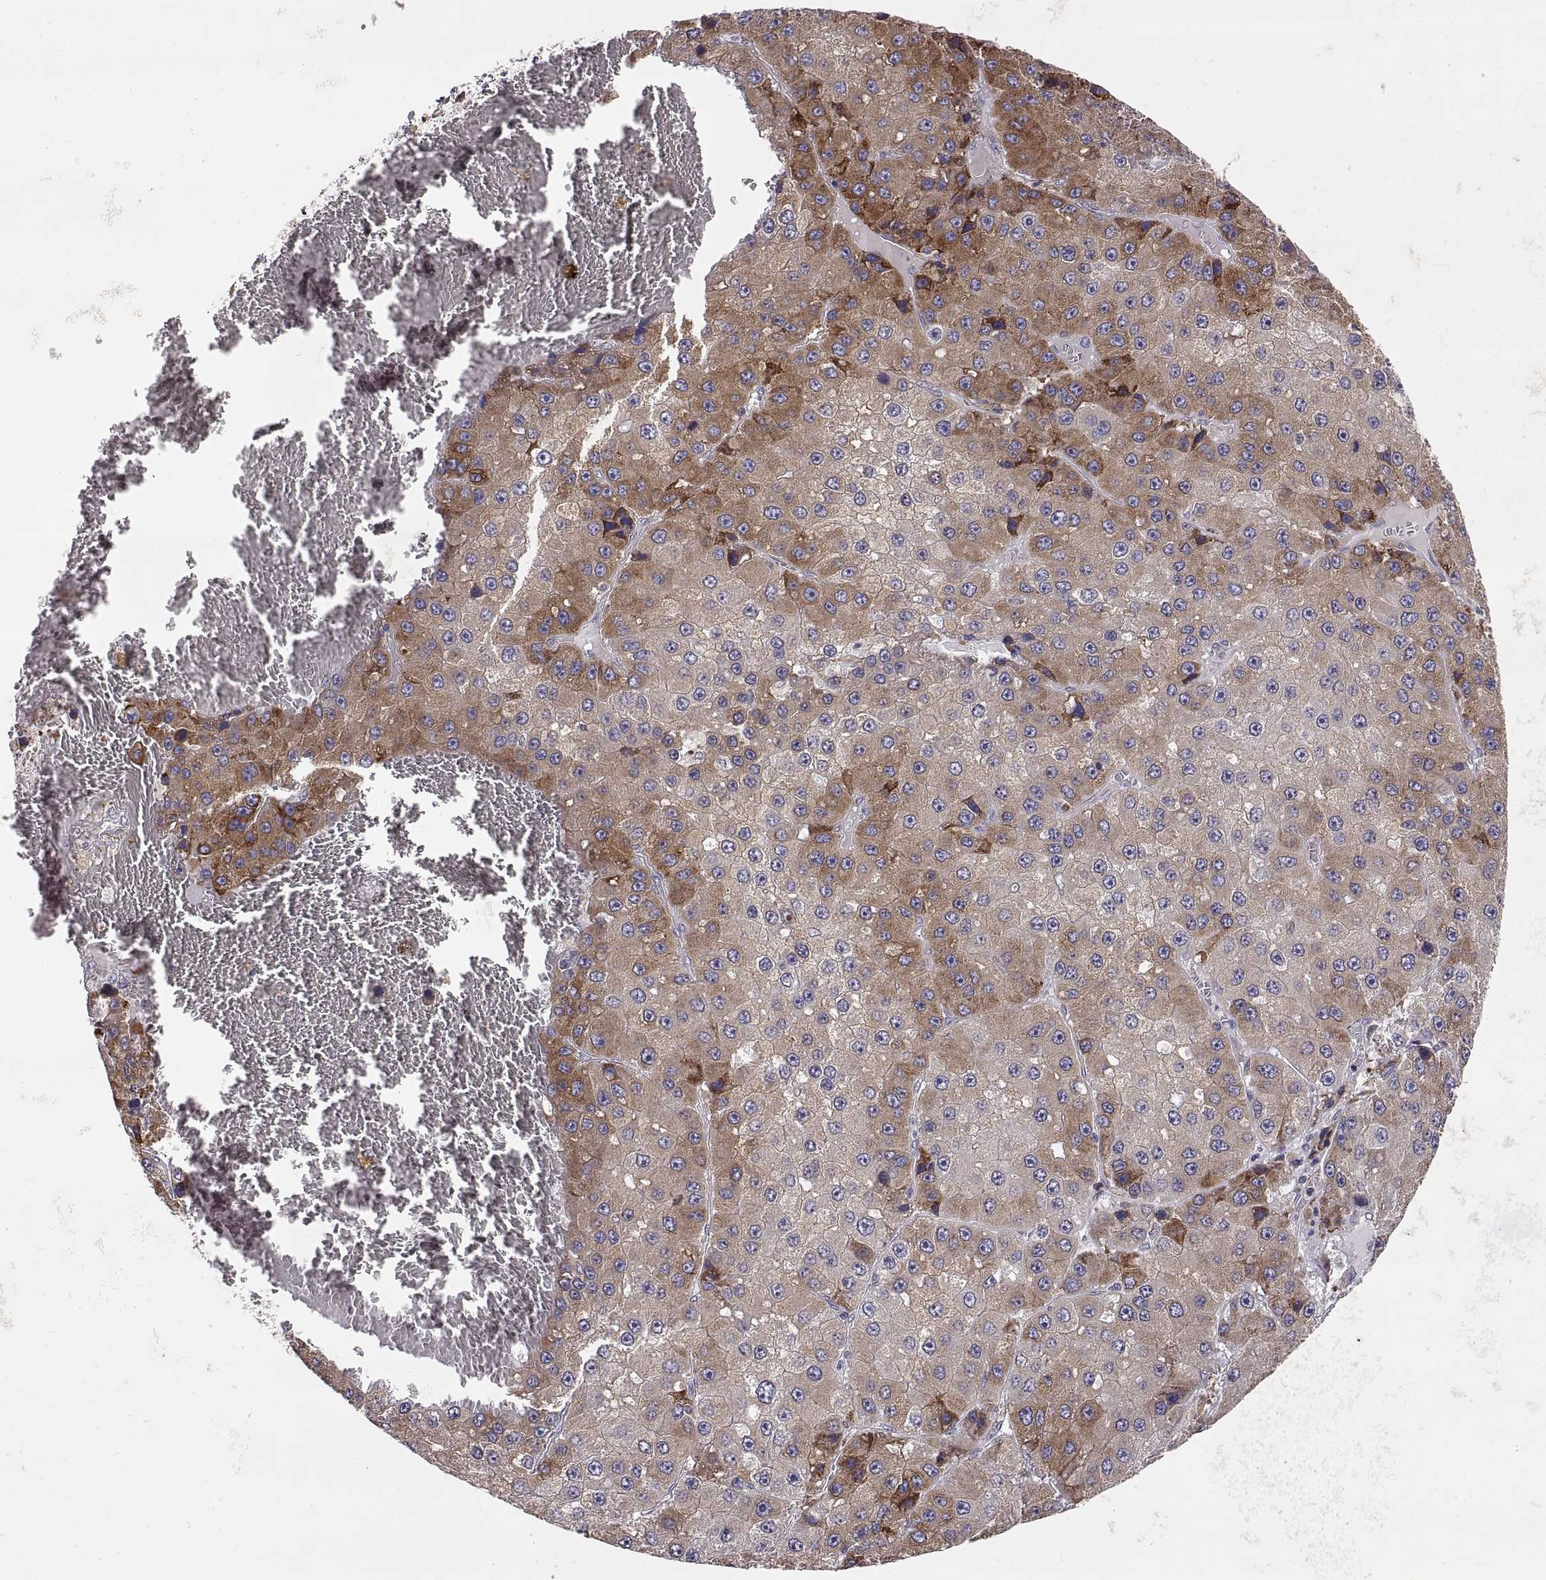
{"staining": {"intensity": "strong", "quantity": "<25%", "location": "cytoplasmic/membranous"}, "tissue": "liver cancer", "cell_type": "Tumor cells", "image_type": "cancer", "snomed": [{"axis": "morphology", "description": "Carcinoma, Hepatocellular, NOS"}, {"axis": "topography", "description": "Liver"}], "caption": "This image exhibits immunohistochemistry staining of hepatocellular carcinoma (liver), with medium strong cytoplasmic/membranous expression in about <25% of tumor cells.", "gene": "PLEKHB2", "patient": {"sex": "female", "age": 73}}